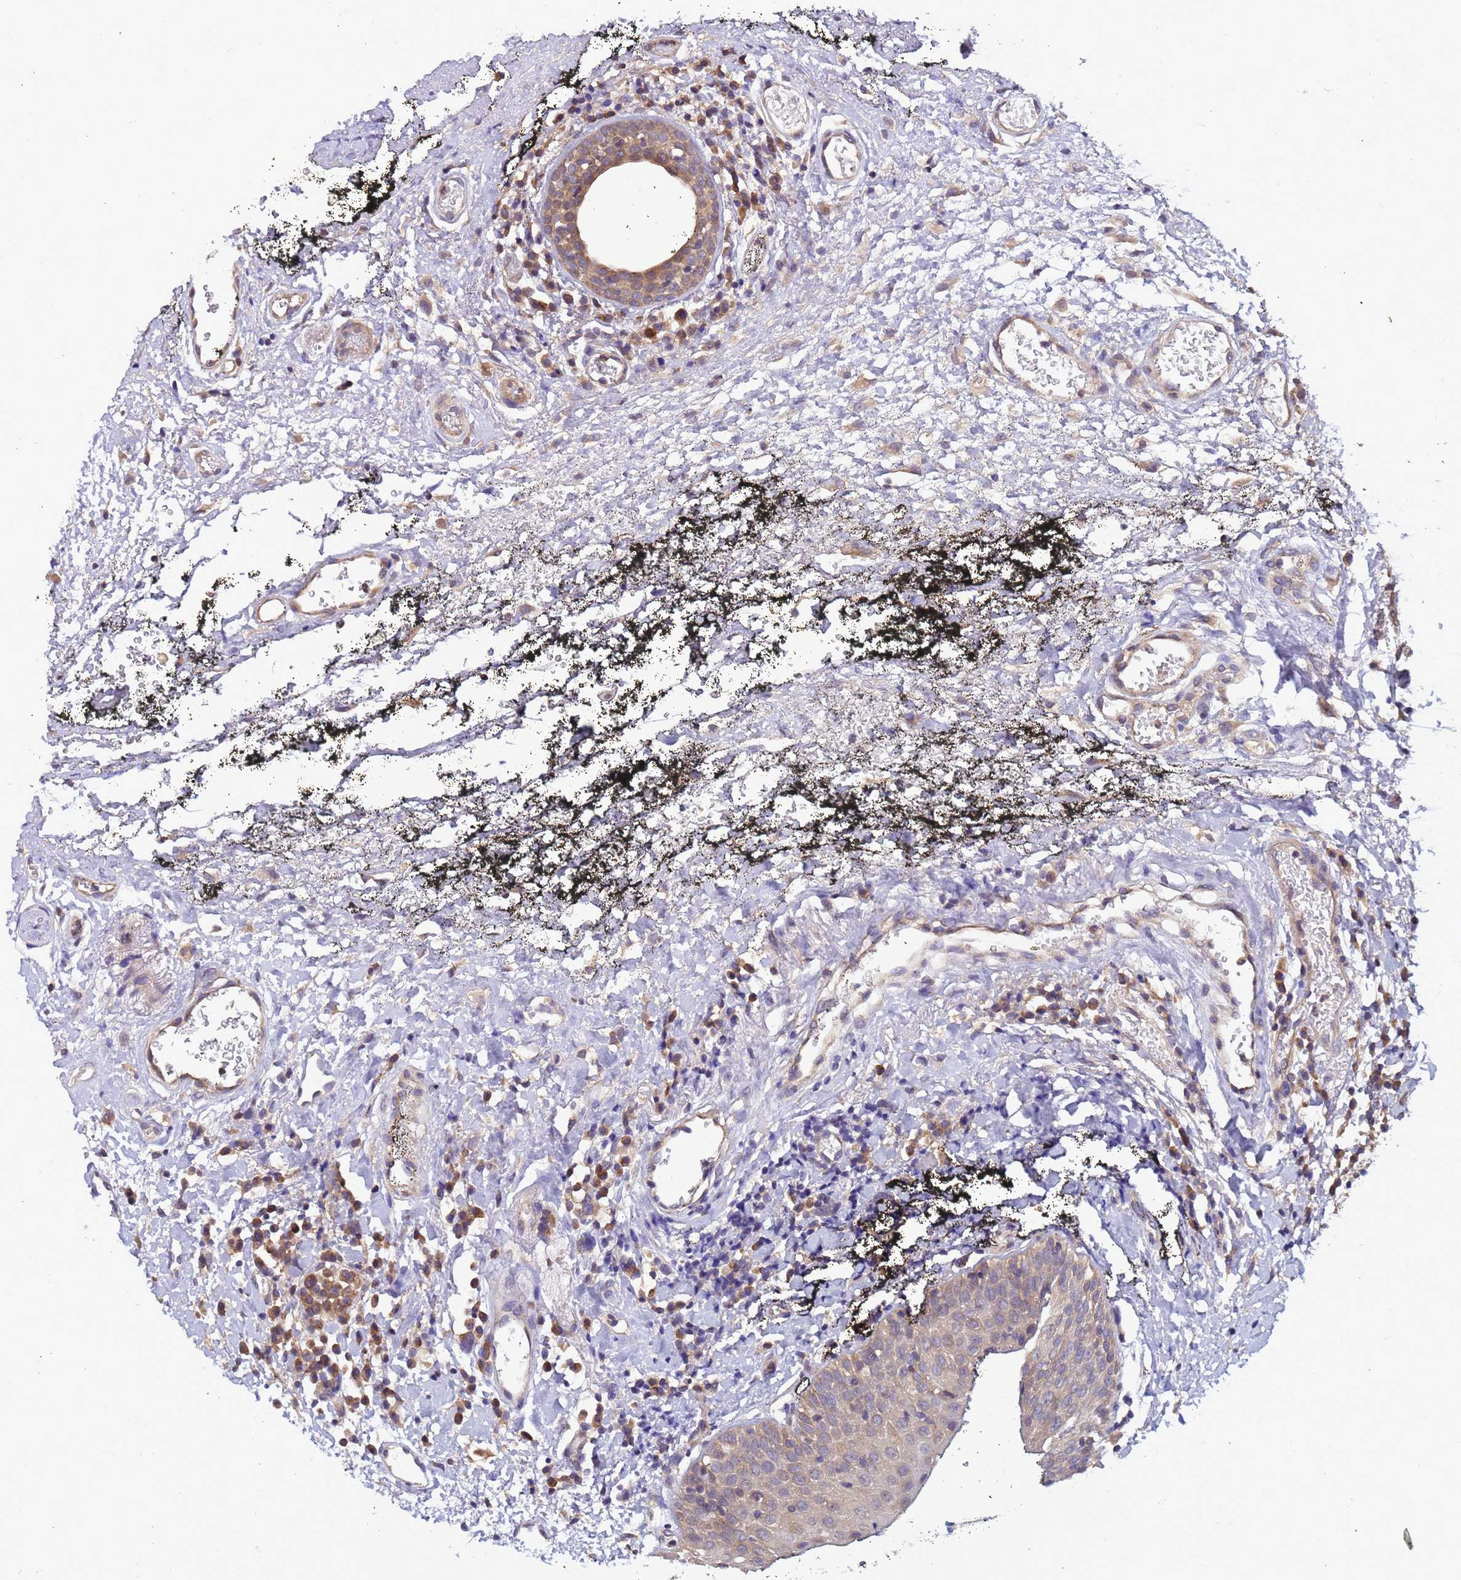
{"staining": {"intensity": "weak", "quantity": "<25%", "location": "cytoplasmic/membranous"}, "tissue": "oral mucosa", "cell_type": "Squamous epithelial cells", "image_type": "normal", "snomed": [{"axis": "morphology", "description": "Normal tissue, NOS"}, {"axis": "topography", "description": "Oral tissue"}], "caption": "Immunohistochemistry (IHC) photomicrograph of normal human oral mucosa stained for a protein (brown), which reveals no expression in squamous epithelial cells.", "gene": "ELMOD2", "patient": {"sex": "male", "age": 74}}